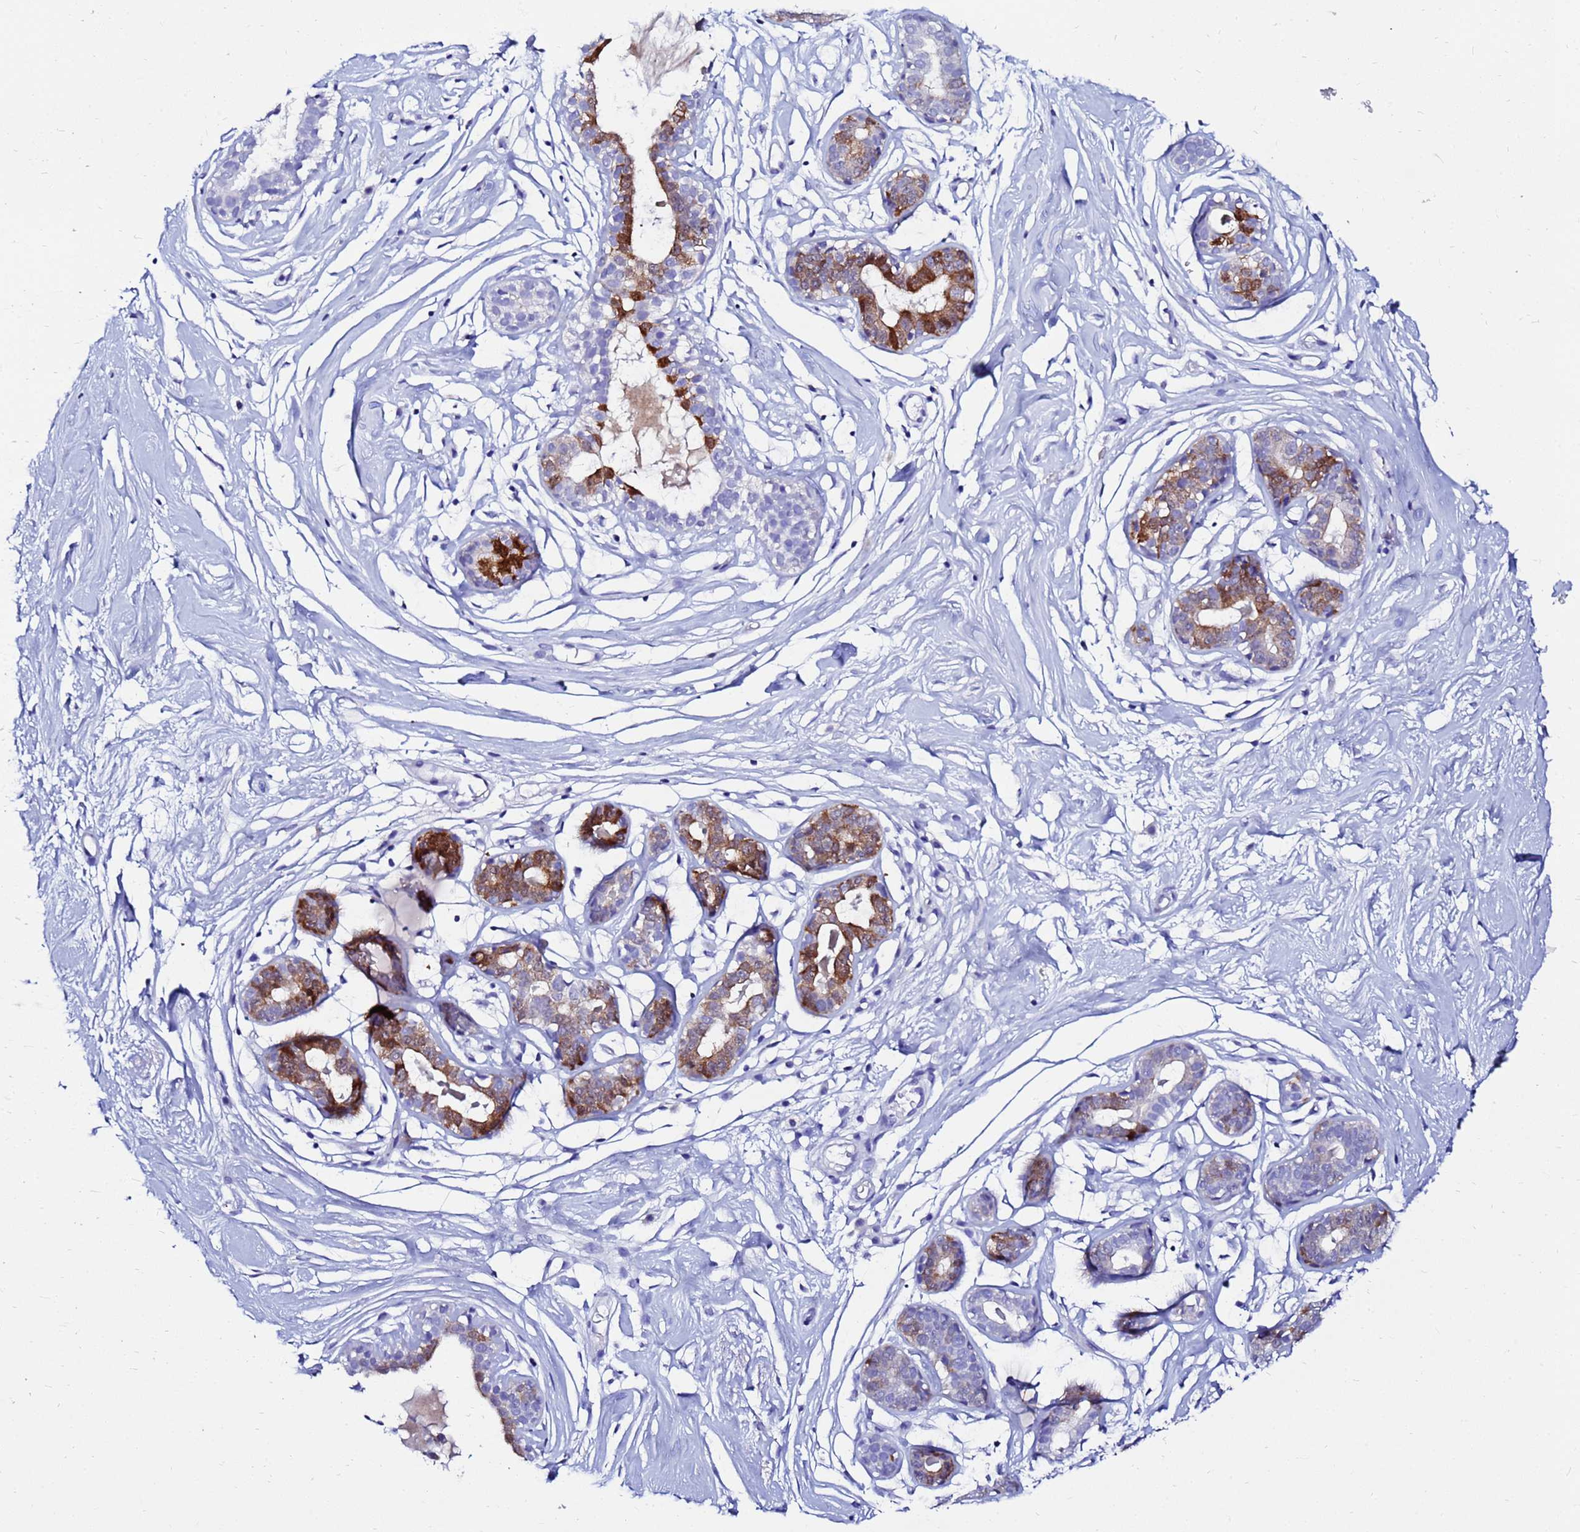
{"staining": {"intensity": "negative", "quantity": "none", "location": "none"}, "tissue": "breast", "cell_type": "Adipocytes", "image_type": "normal", "snomed": [{"axis": "morphology", "description": "Normal tissue, NOS"}, {"axis": "morphology", "description": "Adenoma, NOS"}, {"axis": "topography", "description": "Breast"}], "caption": "Protein analysis of normal breast reveals no significant staining in adipocytes. (Stains: DAB IHC with hematoxylin counter stain, Microscopy: brightfield microscopy at high magnification).", "gene": "PPP1R14C", "patient": {"sex": "female", "age": 23}}